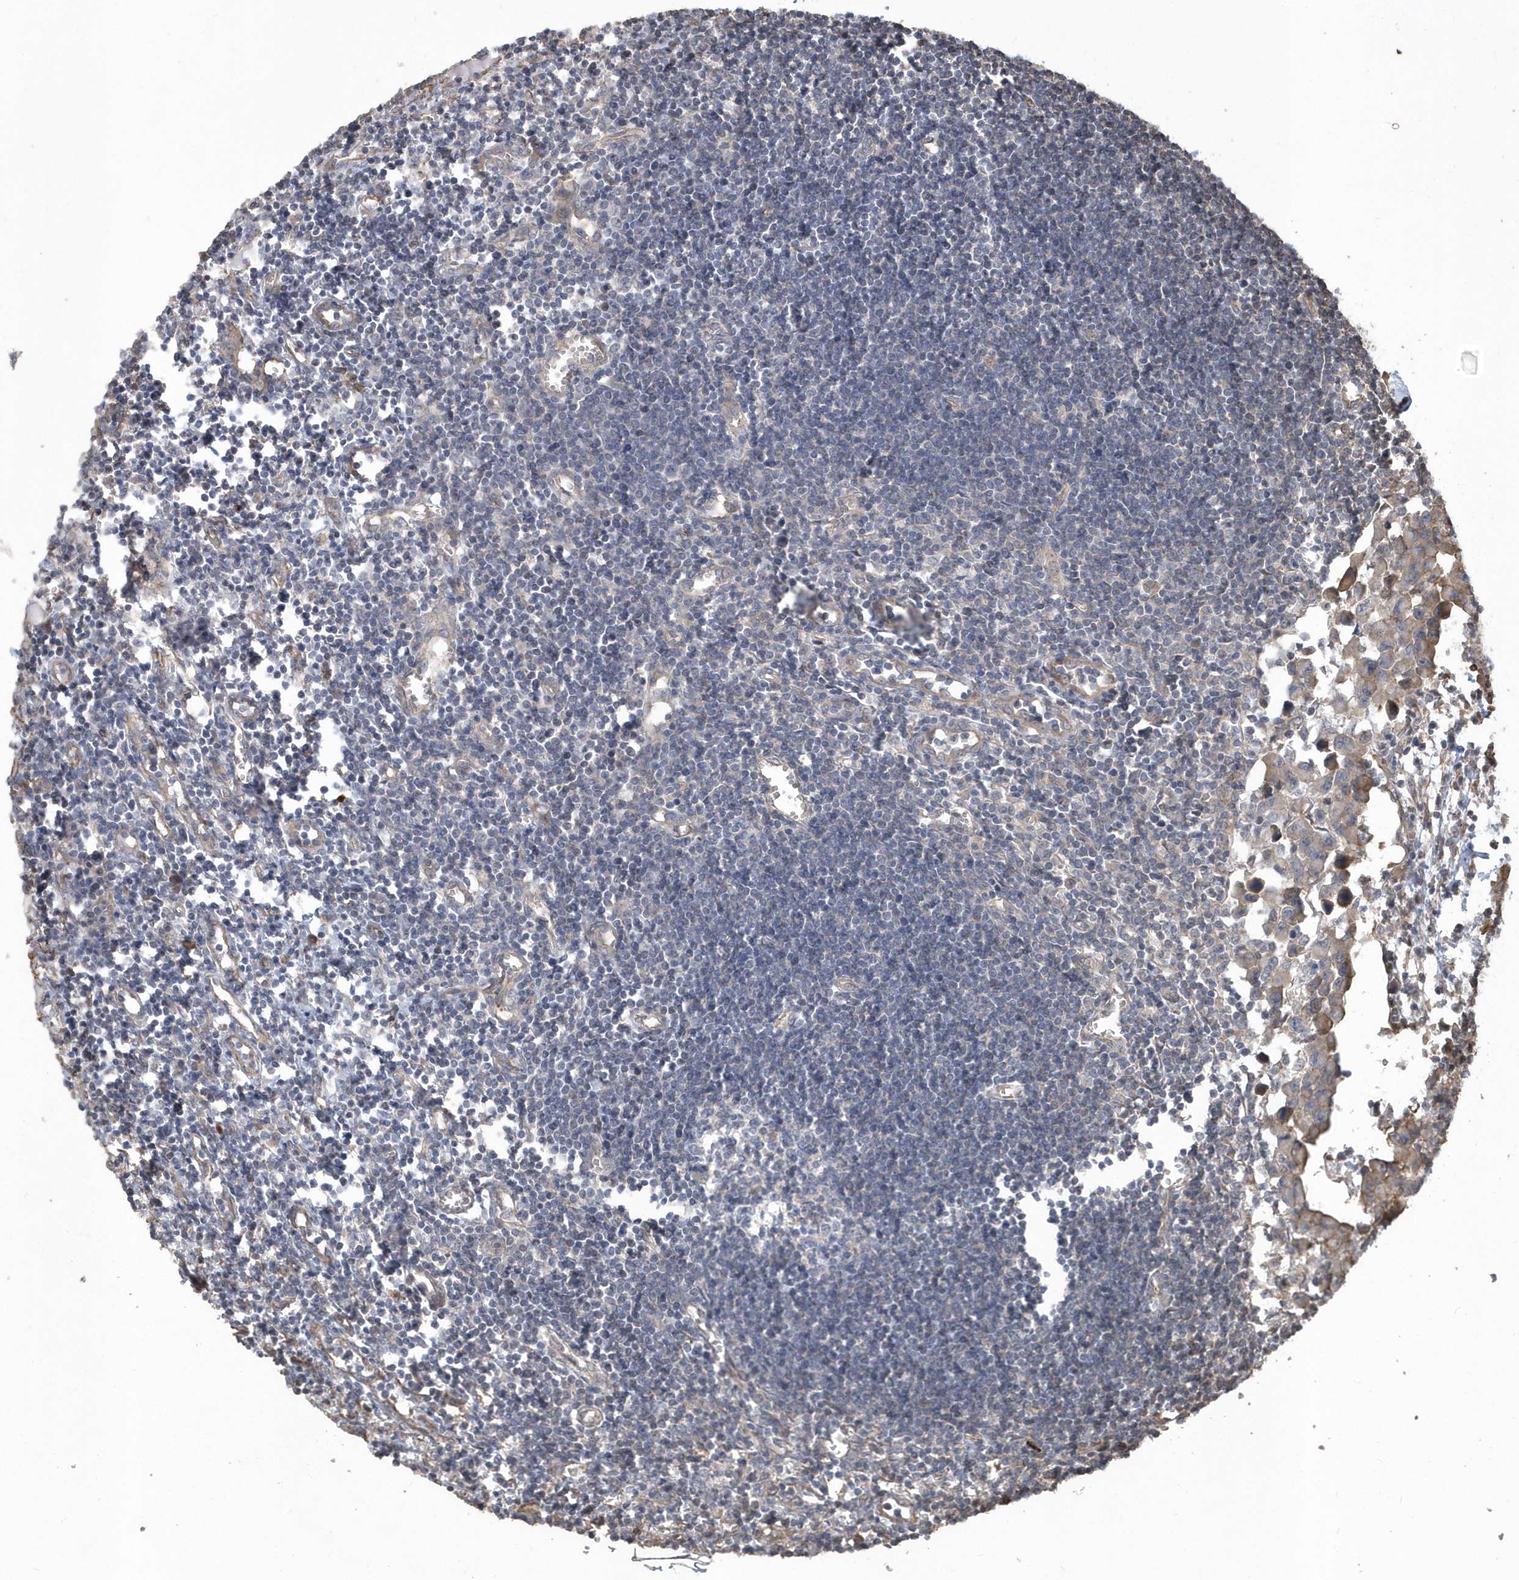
{"staining": {"intensity": "weak", "quantity": "<25%", "location": "cytoplasmic/membranous"}, "tissue": "lymph node", "cell_type": "Germinal center cells", "image_type": "normal", "snomed": [{"axis": "morphology", "description": "Normal tissue, NOS"}, {"axis": "morphology", "description": "Malignant melanoma, Metastatic site"}, {"axis": "topography", "description": "Lymph node"}], "caption": "DAB (3,3'-diaminobenzidine) immunohistochemical staining of benign human lymph node shows no significant positivity in germinal center cells.", "gene": "HERPUD1", "patient": {"sex": "male", "age": 41}}